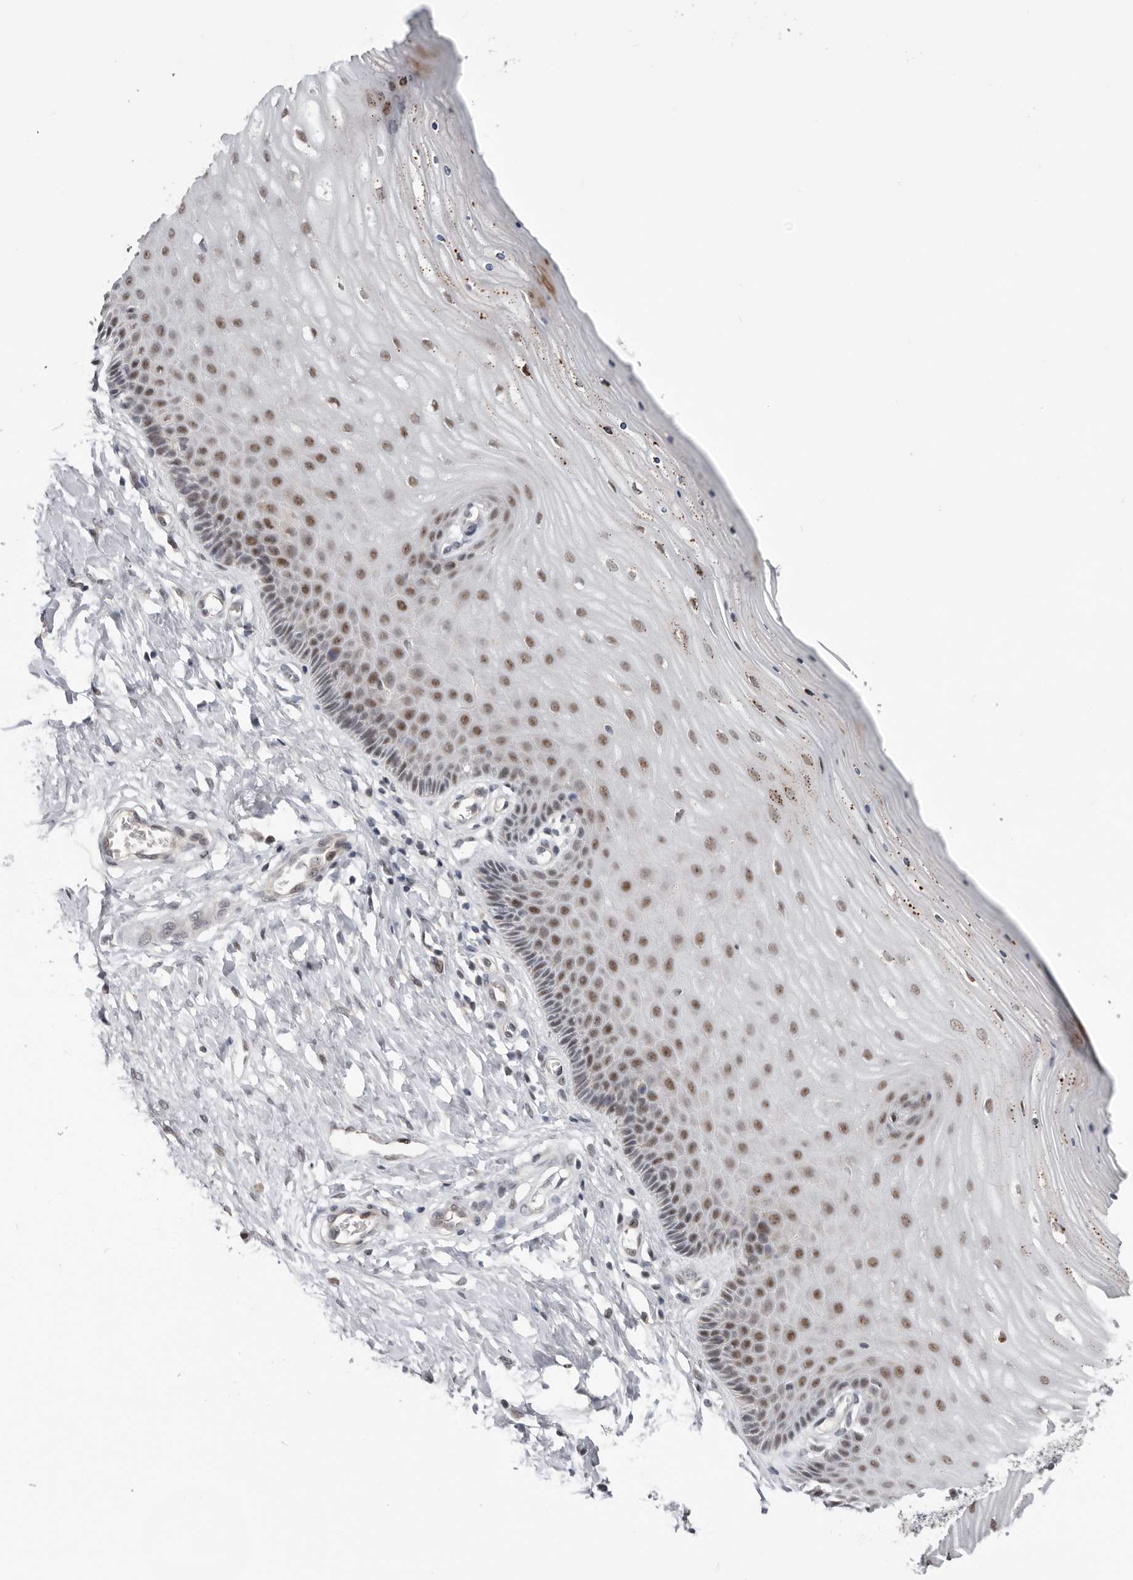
{"staining": {"intensity": "negative", "quantity": "none", "location": "none"}, "tissue": "cervix", "cell_type": "Glandular cells", "image_type": "normal", "snomed": [{"axis": "morphology", "description": "Normal tissue, NOS"}, {"axis": "topography", "description": "Cervix"}], "caption": "Immunohistochemistry photomicrograph of benign human cervix stained for a protein (brown), which shows no expression in glandular cells.", "gene": "BRCA2", "patient": {"sex": "female", "age": 55}}